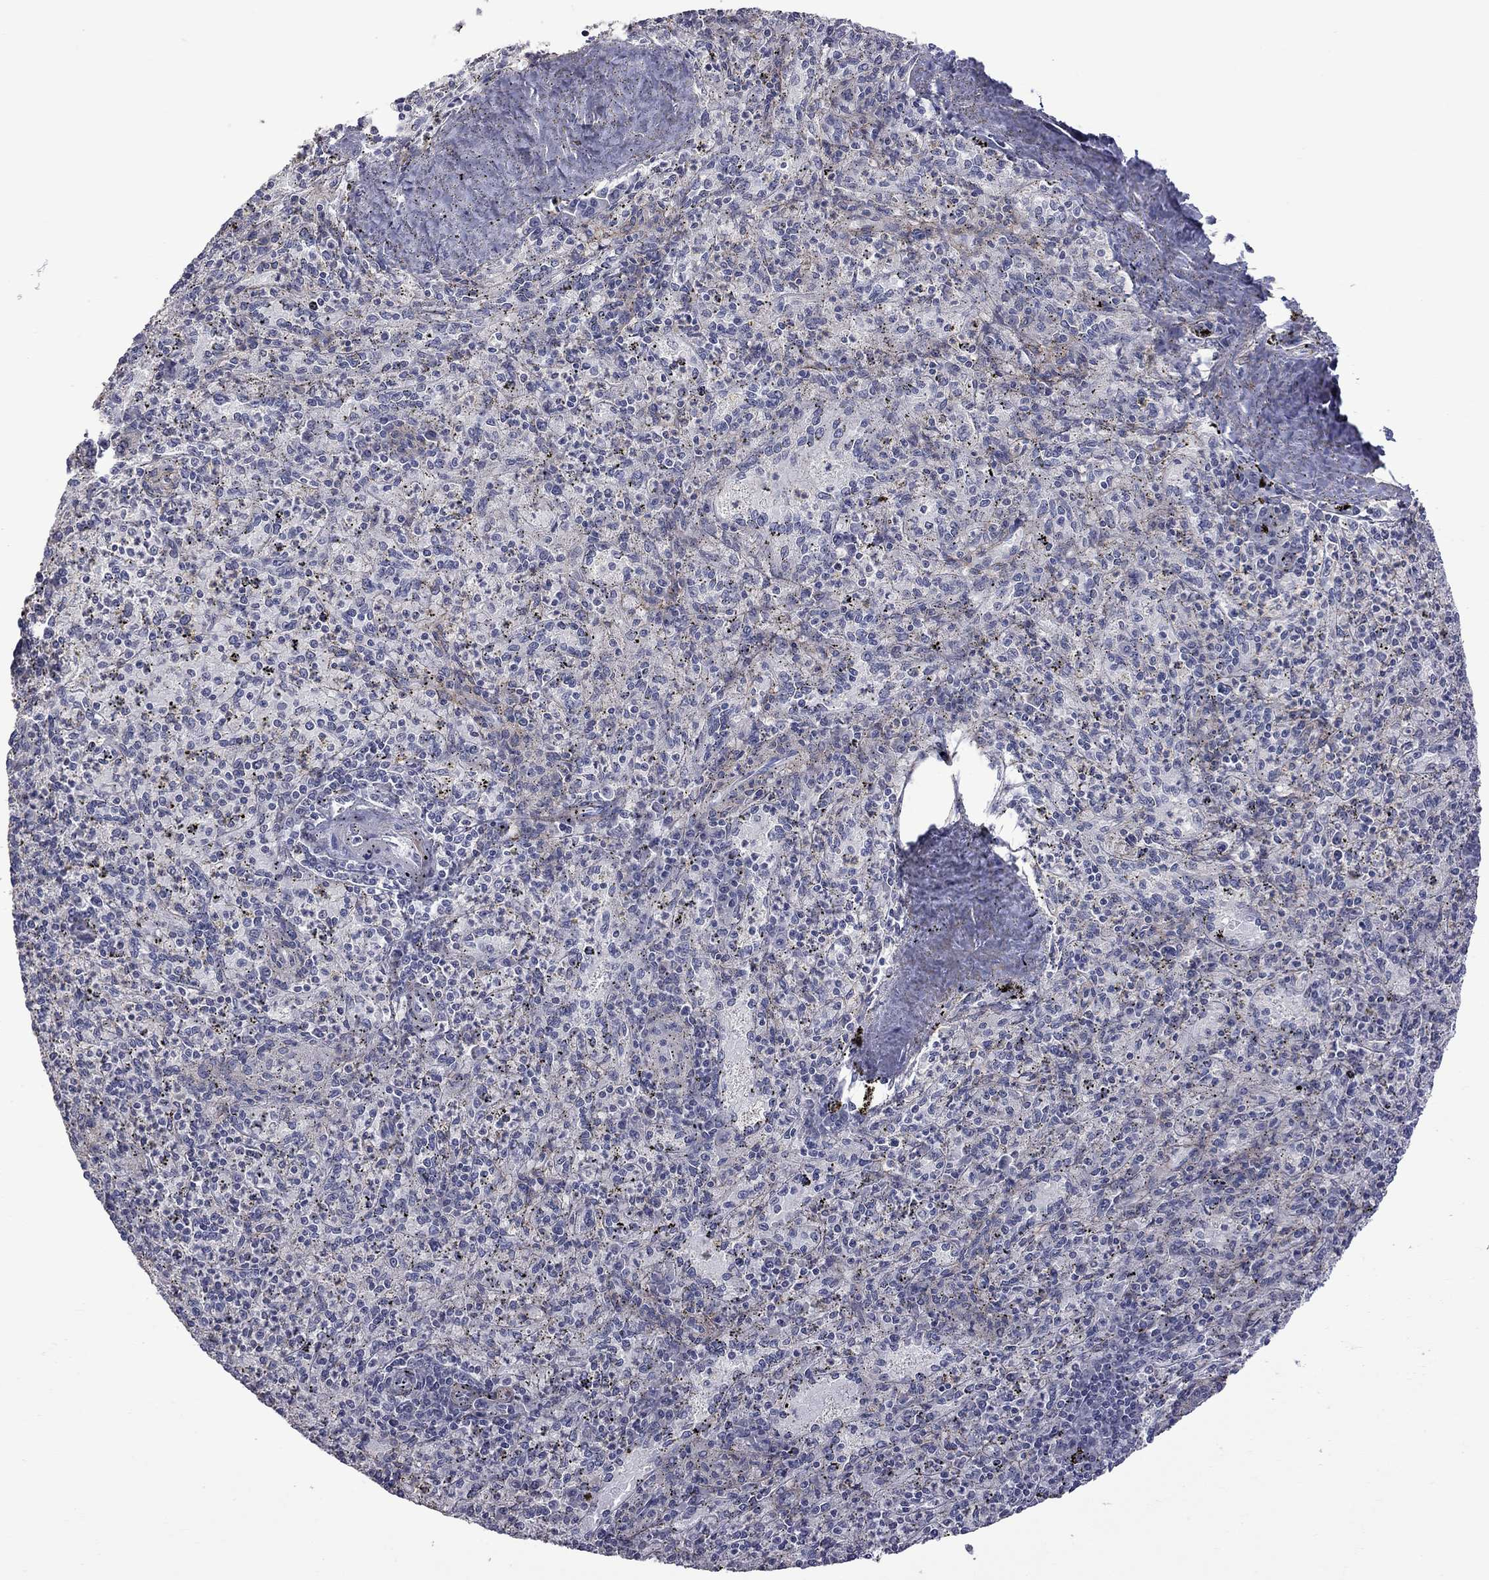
{"staining": {"intensity": "weak", "quantity": "<25%", "location": "cytoplasmic/membranous"}, "tissue": "spleen", "cell_type": "Cells in red pulp", "image_type": "normal", "snomed": [{"axis": "morphology", "description": "Normal tissue, NOS"}, {"axis": "topography", "description": "Spleen"}], "caption": "Immunohistochemistry photomicrograph of normal spleen: spleen stained with DAB exhibits no significant protein staining in cells in red pulp.", "gene": "GSG1L", "patient": {"sex": "male", "age": 60}}